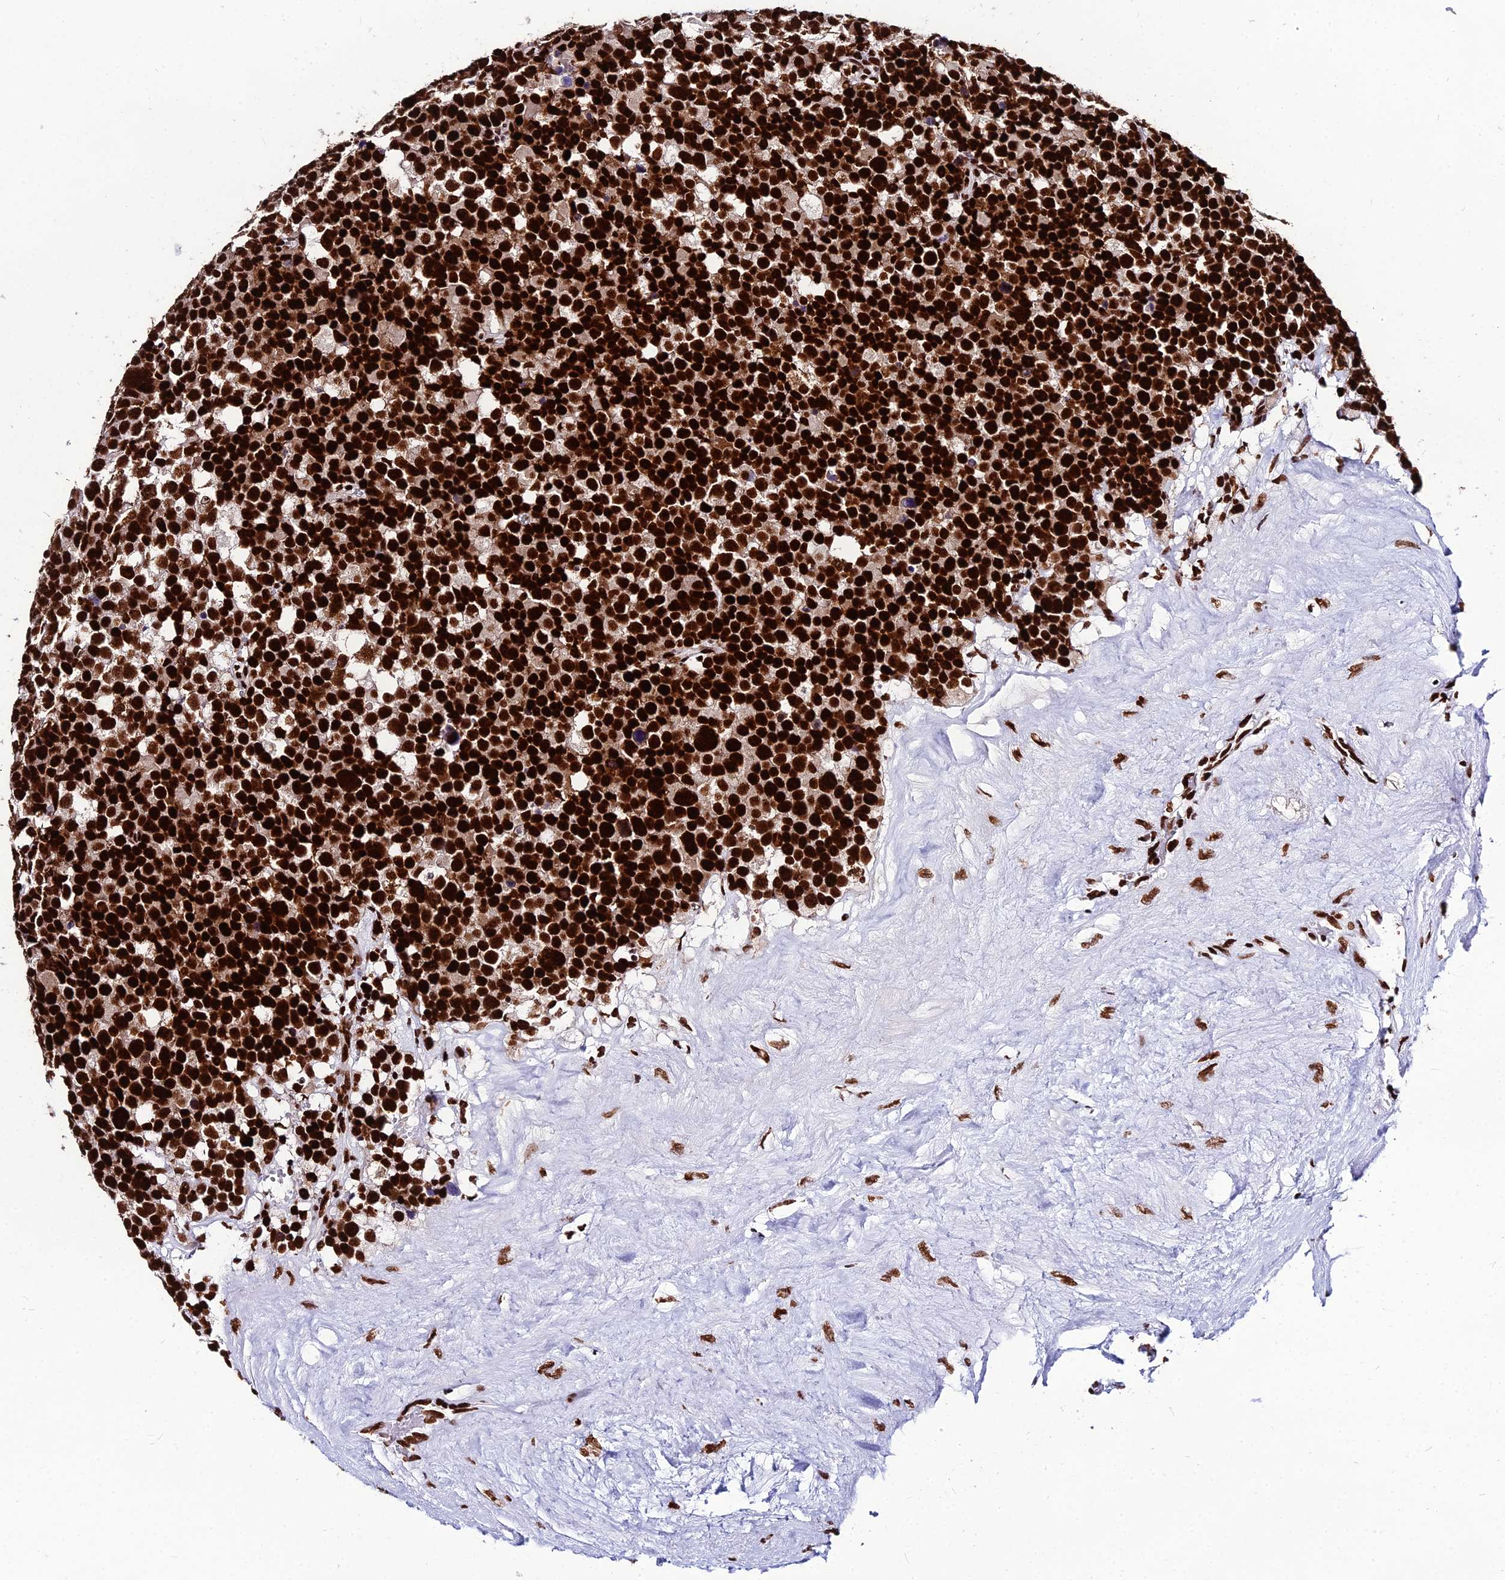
{"staining": {"intensity": "strong", "quantity": ">75%", "location": "nuclear"}, "tissue": "testis cancer", "cell_type": "Tumor cells", "image_type": "cancer", "snomed": [{"axis": "morphology", "description": "Seminoma, NOS"}, {"axis": "topography", "description": "Testis"}], "caption": "Protein staining shows strong nuclear expression in approximately >75% of tumor cells in testis cancer.", "gene": "HNRNPH1", "patient": {"sex": "male", "age": 71}}